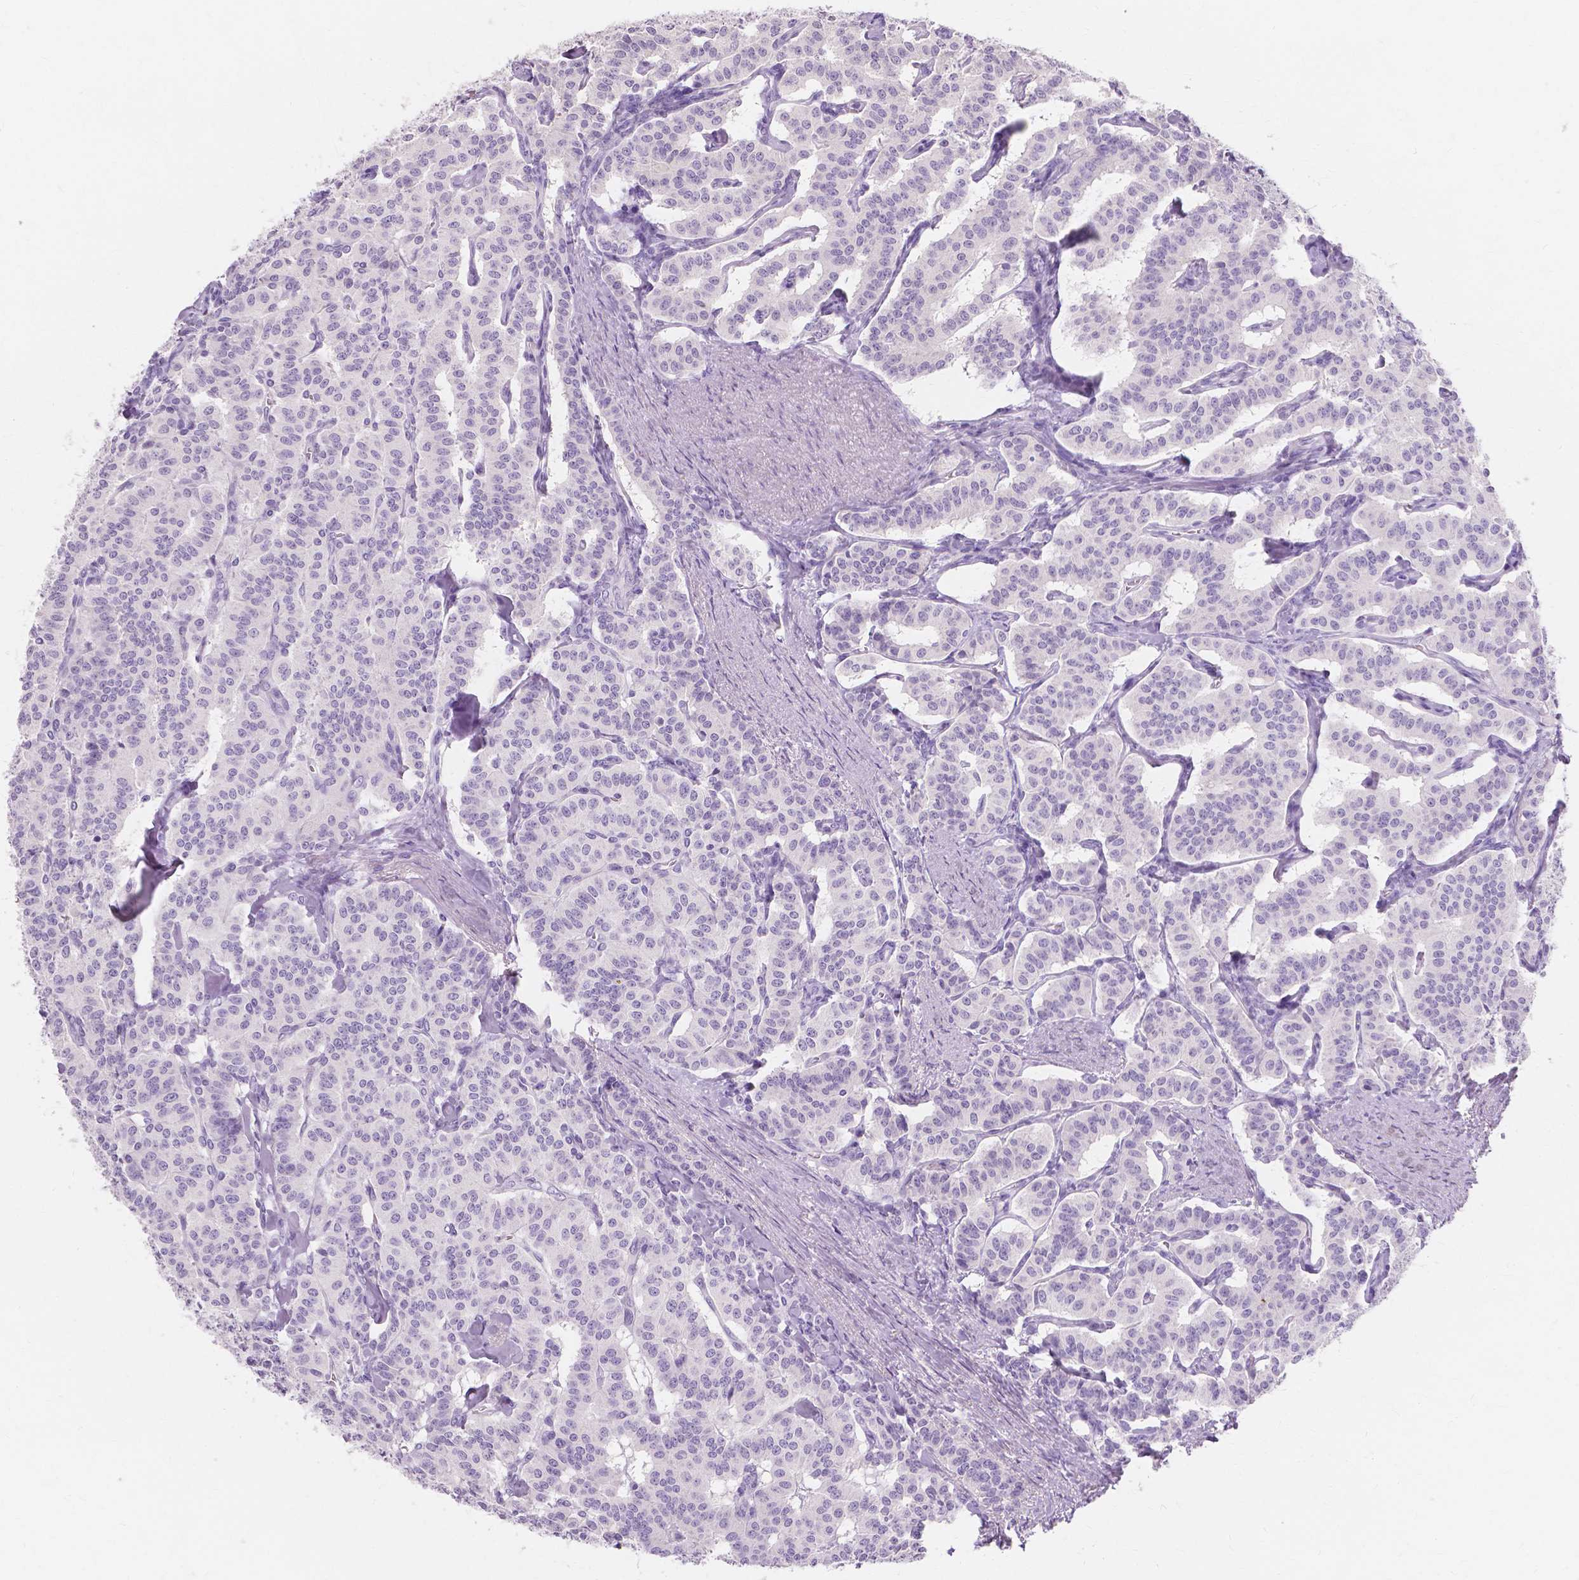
{"staining": {"intensity": "negative", "quantity": "none", "location": "none"}, "tissue": "carcinoid", "cell_type": "Tumor cells", "image_type": "cancer", "snomed": [{"axis": "morphology", "description": "Carcinoid, malignant, NOS"}, {"axis": "topography", "description": "Lung"}], "caption": "Immunohistochemistry photomicrograph of neoplastic tissue: human carcinoid (malignant) stained with DAB displays no significant protein expression in tumor cells.", "gene": "MUC12", "patient": {"sex": "female", "age": 46}}